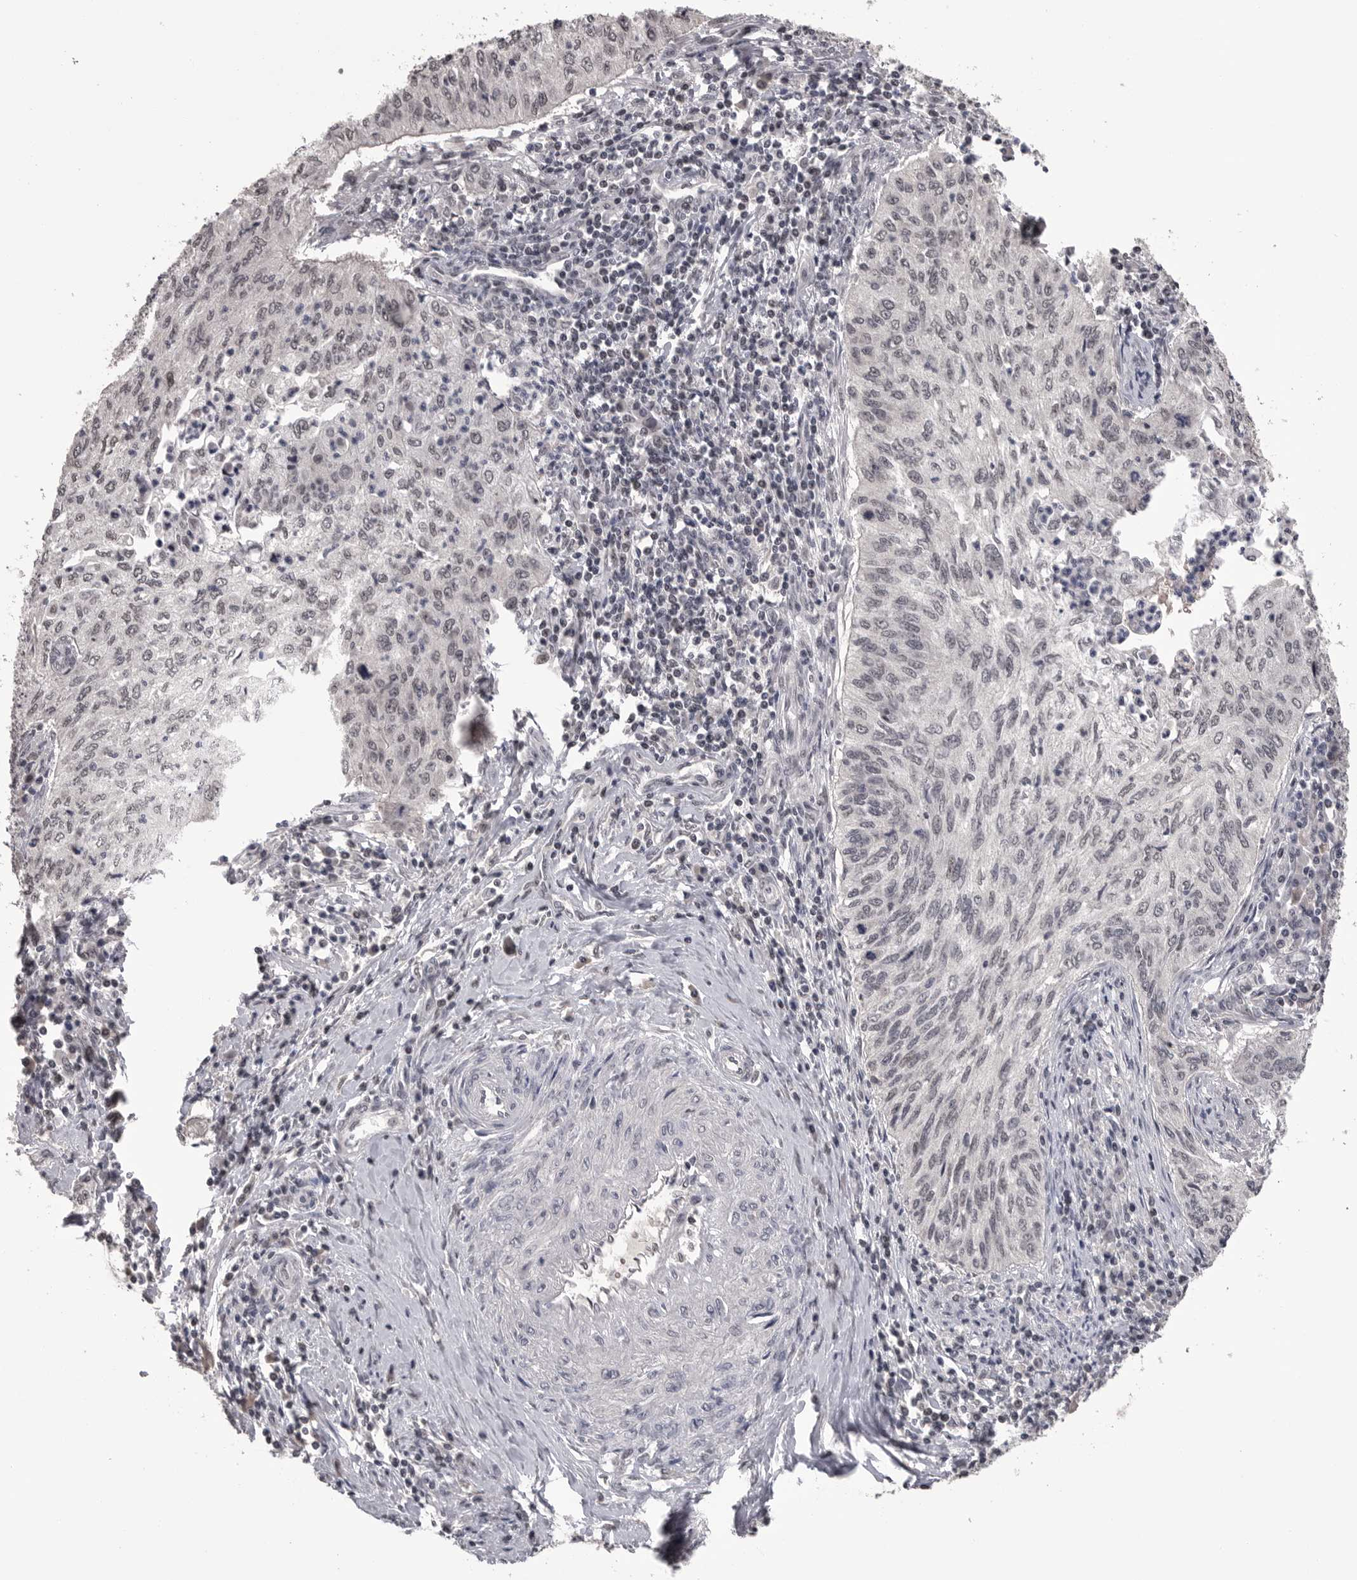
{"staining": {"intensity": "weak", "quantity": "25%-75%", "location": "nuclear"}, "tissue": "cervical cancer", "cell_type": "Tumor cells", "image_type": "cancer", "snomed": [{"axis": "morphology", "description": "Squamous cell carcinoma, NOS"}, {"axis": "topography", "description": "Cervix"}], "caption": "IHC micrograph of neoplastic tissue: human cervical cancer (squamous cell carcinoma) stained using immunohistochemistry demonstrates low levels of weak protein expression localized specifically in the nuclear of tumor cells, appearing as a nuclear brown color.", "gene": "DLG2", "patient": {"sex": "female", "age": 30}}